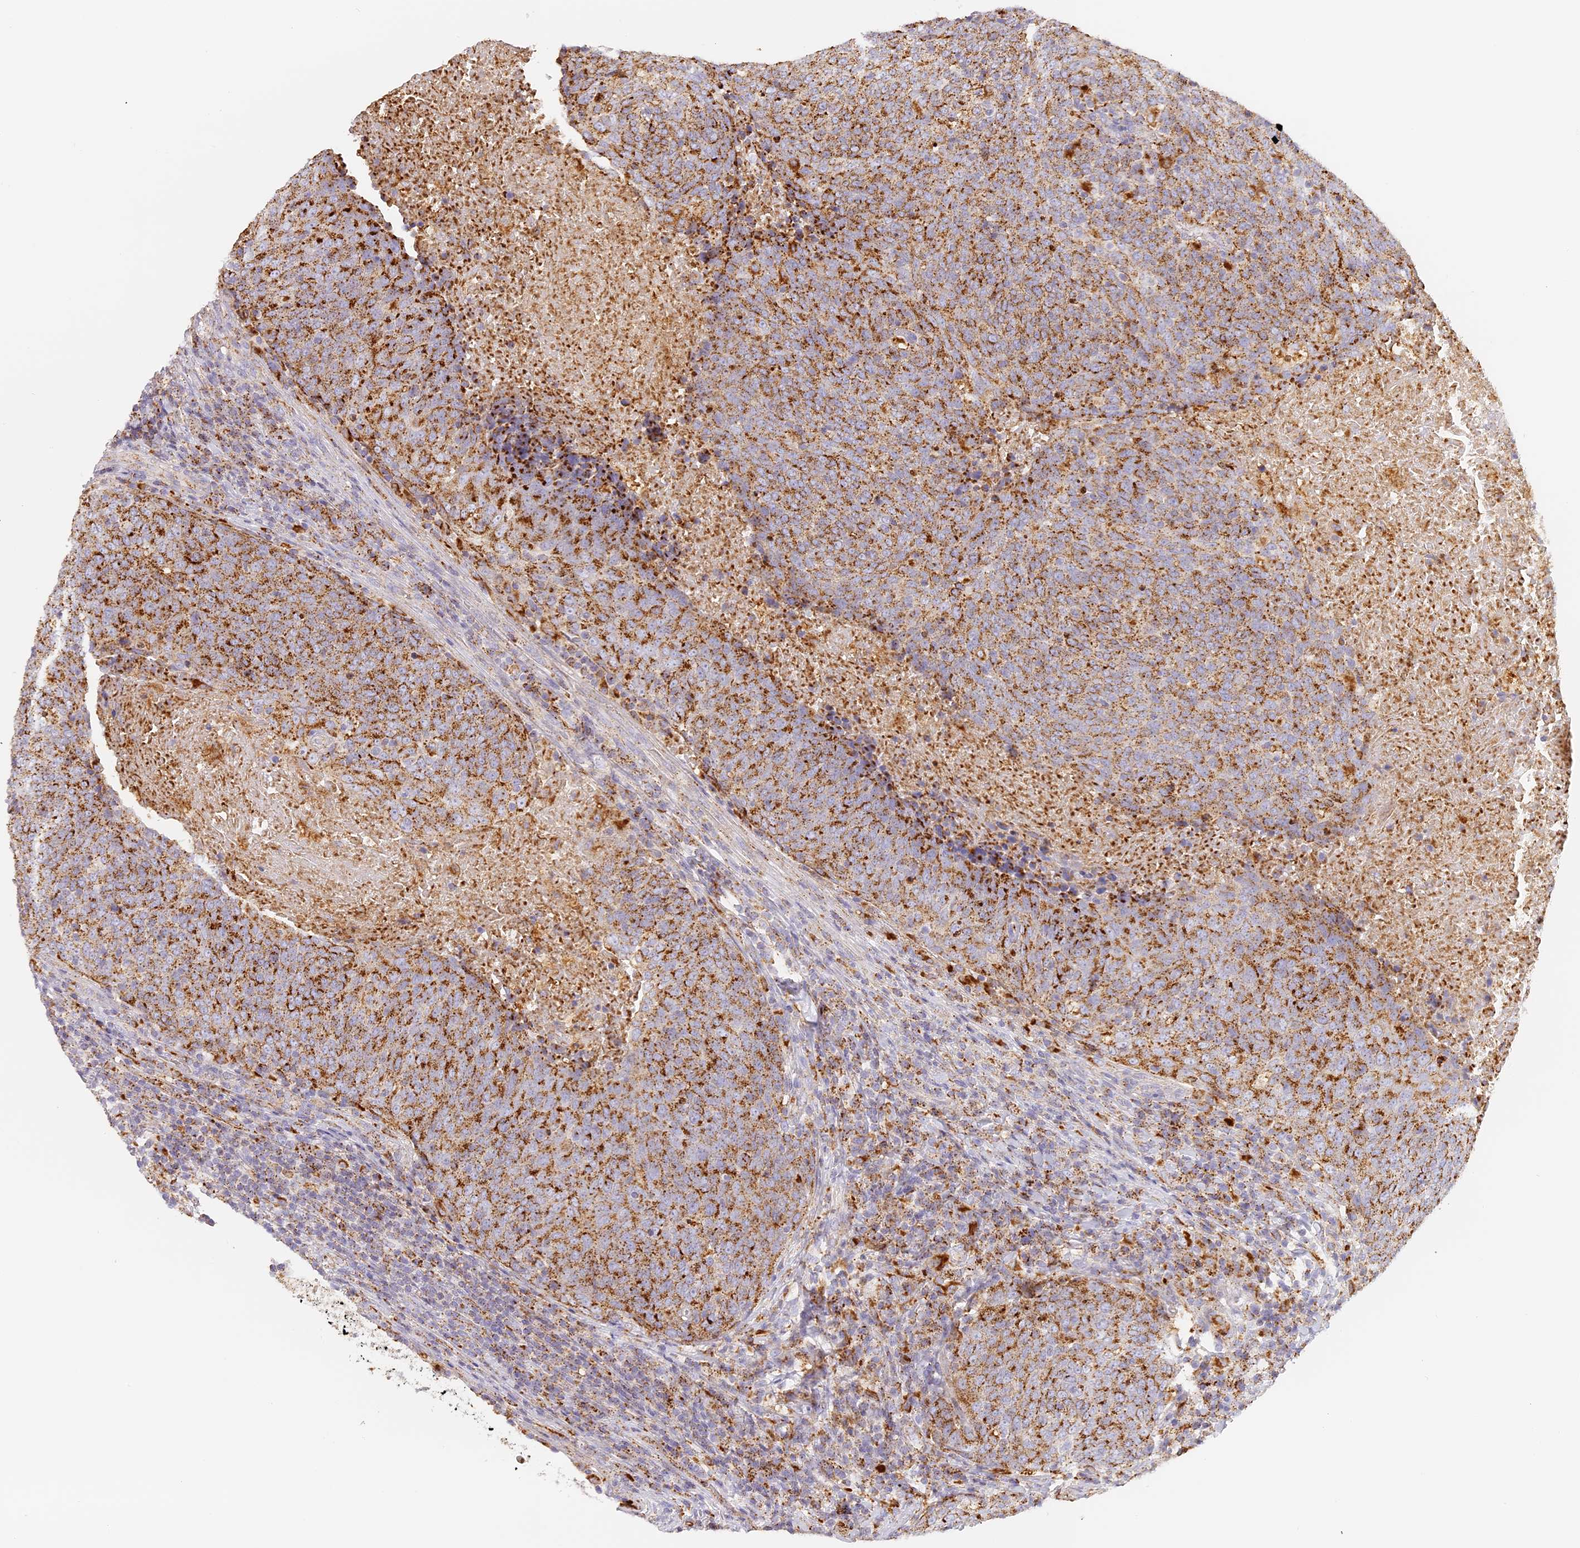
{"staining": {"intensity": "moderate", "quantity": ">75%", "location": "cytoplasmic/membranous"}, "tissue": "head and neck cancer", "cell_type": "Tumor cells", "image_type": "cancer", "snomed": [{"axis": "morphology", "description": "Squamous cell carcinoma, NOS"}, {"axis": "morphology", "description": "Squamous cell carcinoma, metastatic, NOS"}, {"axis": "topography", "description": "Lymph node"}, {"axis": "topography", "description": "Head-Neck"}], "caption": "Moderate cytoplasmic/membranous positivity for a protein is seen in about >75% of tumor cells of head and neck cancer using IHC.", "gene": "LAMP2", "patient": {"sex": "male", "age": 62}}